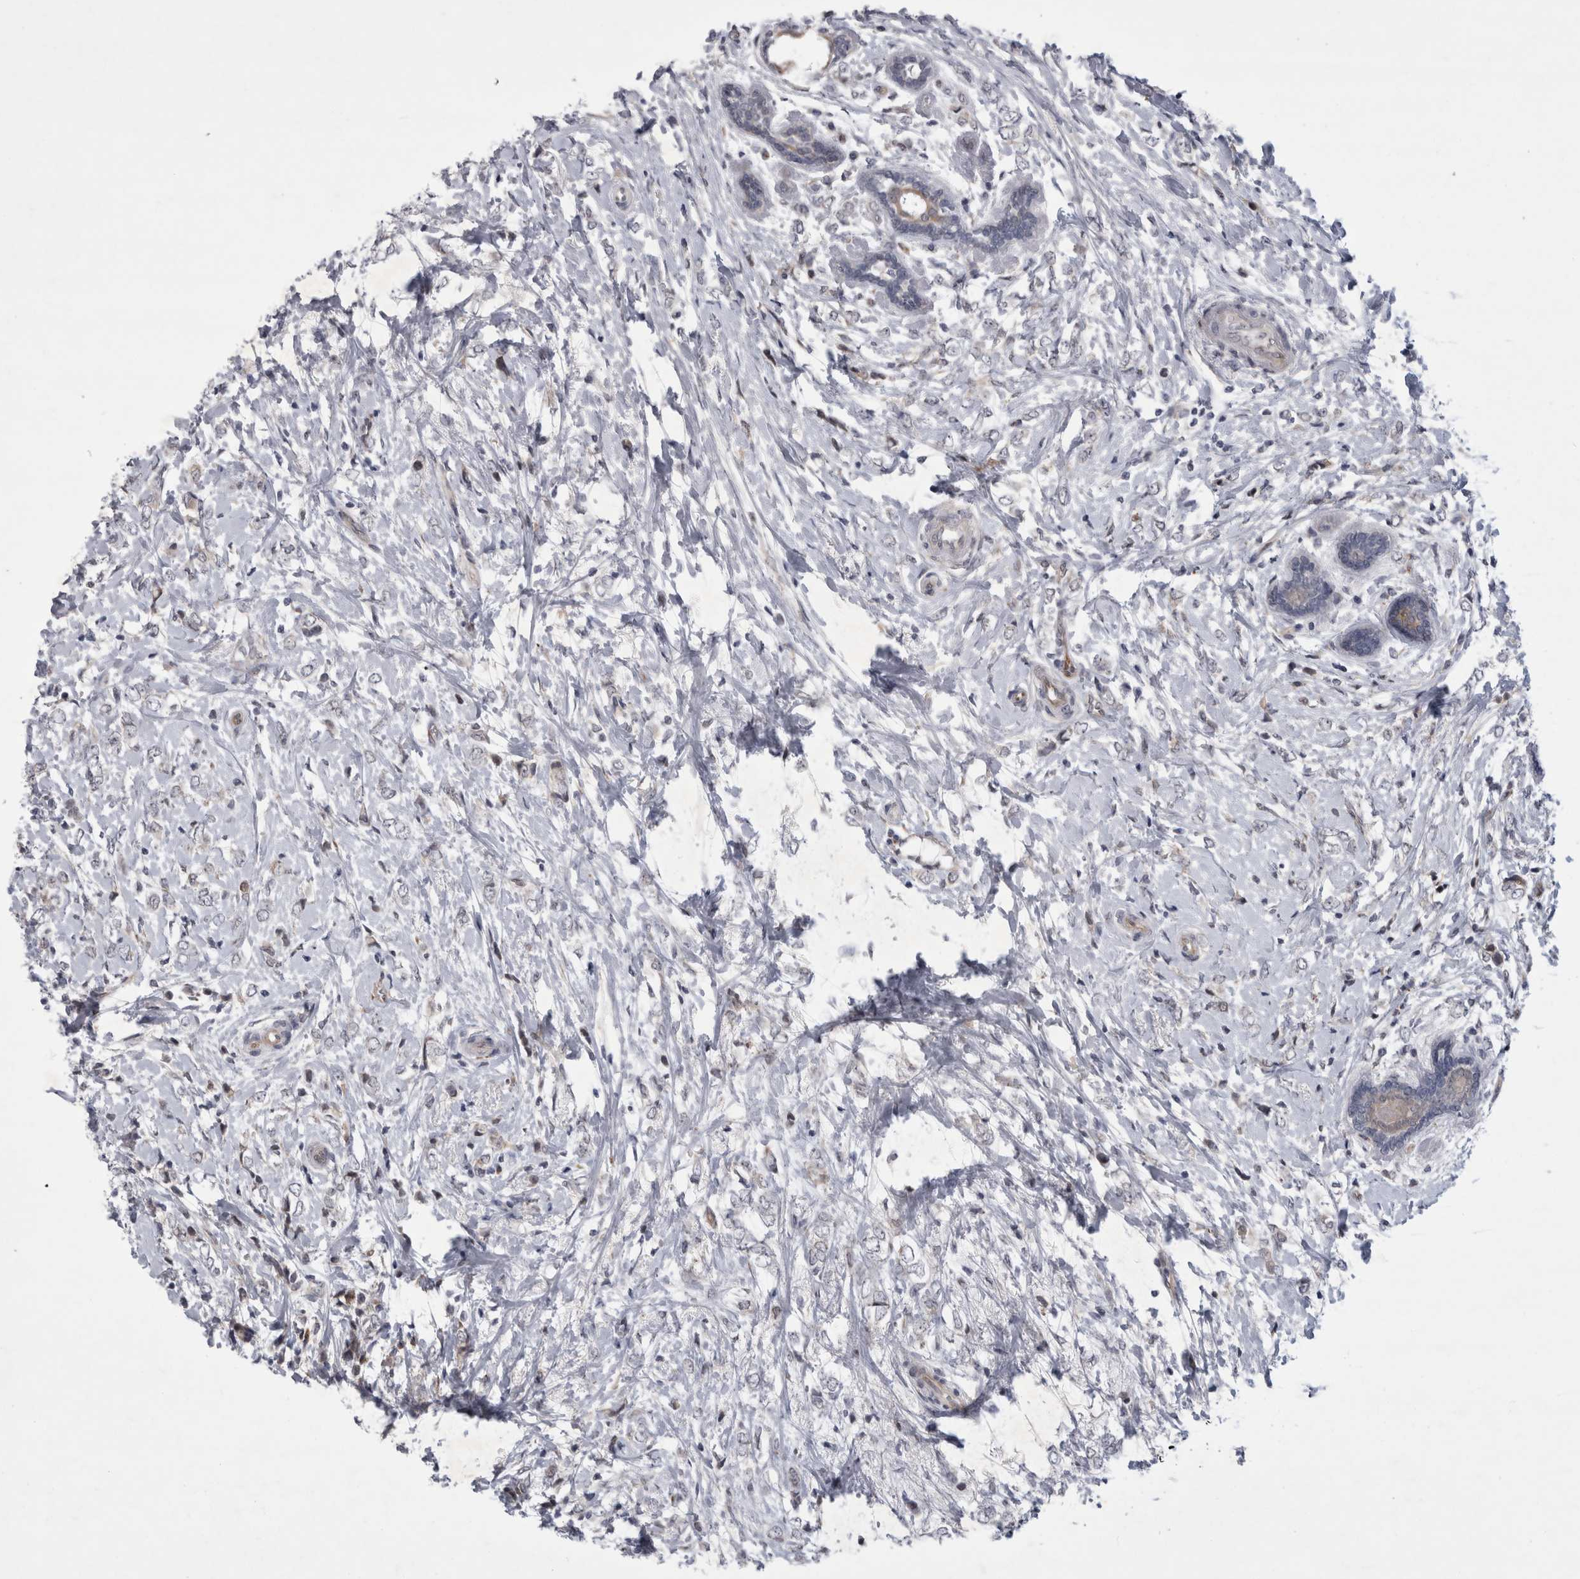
{"staining": {"intensity": "negative", "quantity": "none", "location": "none"}, "tissue": "breast cancer", "cell_type": "Tumor cells", "image_type": "cancer", "snomed": [{"axis": "morphology", "description": "Normal tissue, NOS"}, {"axis": "morphology", "description": "Lobular carcinoma"}, {"axis": "topography", "description": "Breast"}], "caption": "Immunohistochemistry photomicrograph of neoplastic tissue: breast cancer stained with DAB (3,3'-diaminobenzidine) reveals no significant protein staining in tumor cells.", "gene": "PARP11", "patient": {"sex": "female", "age": 47}}